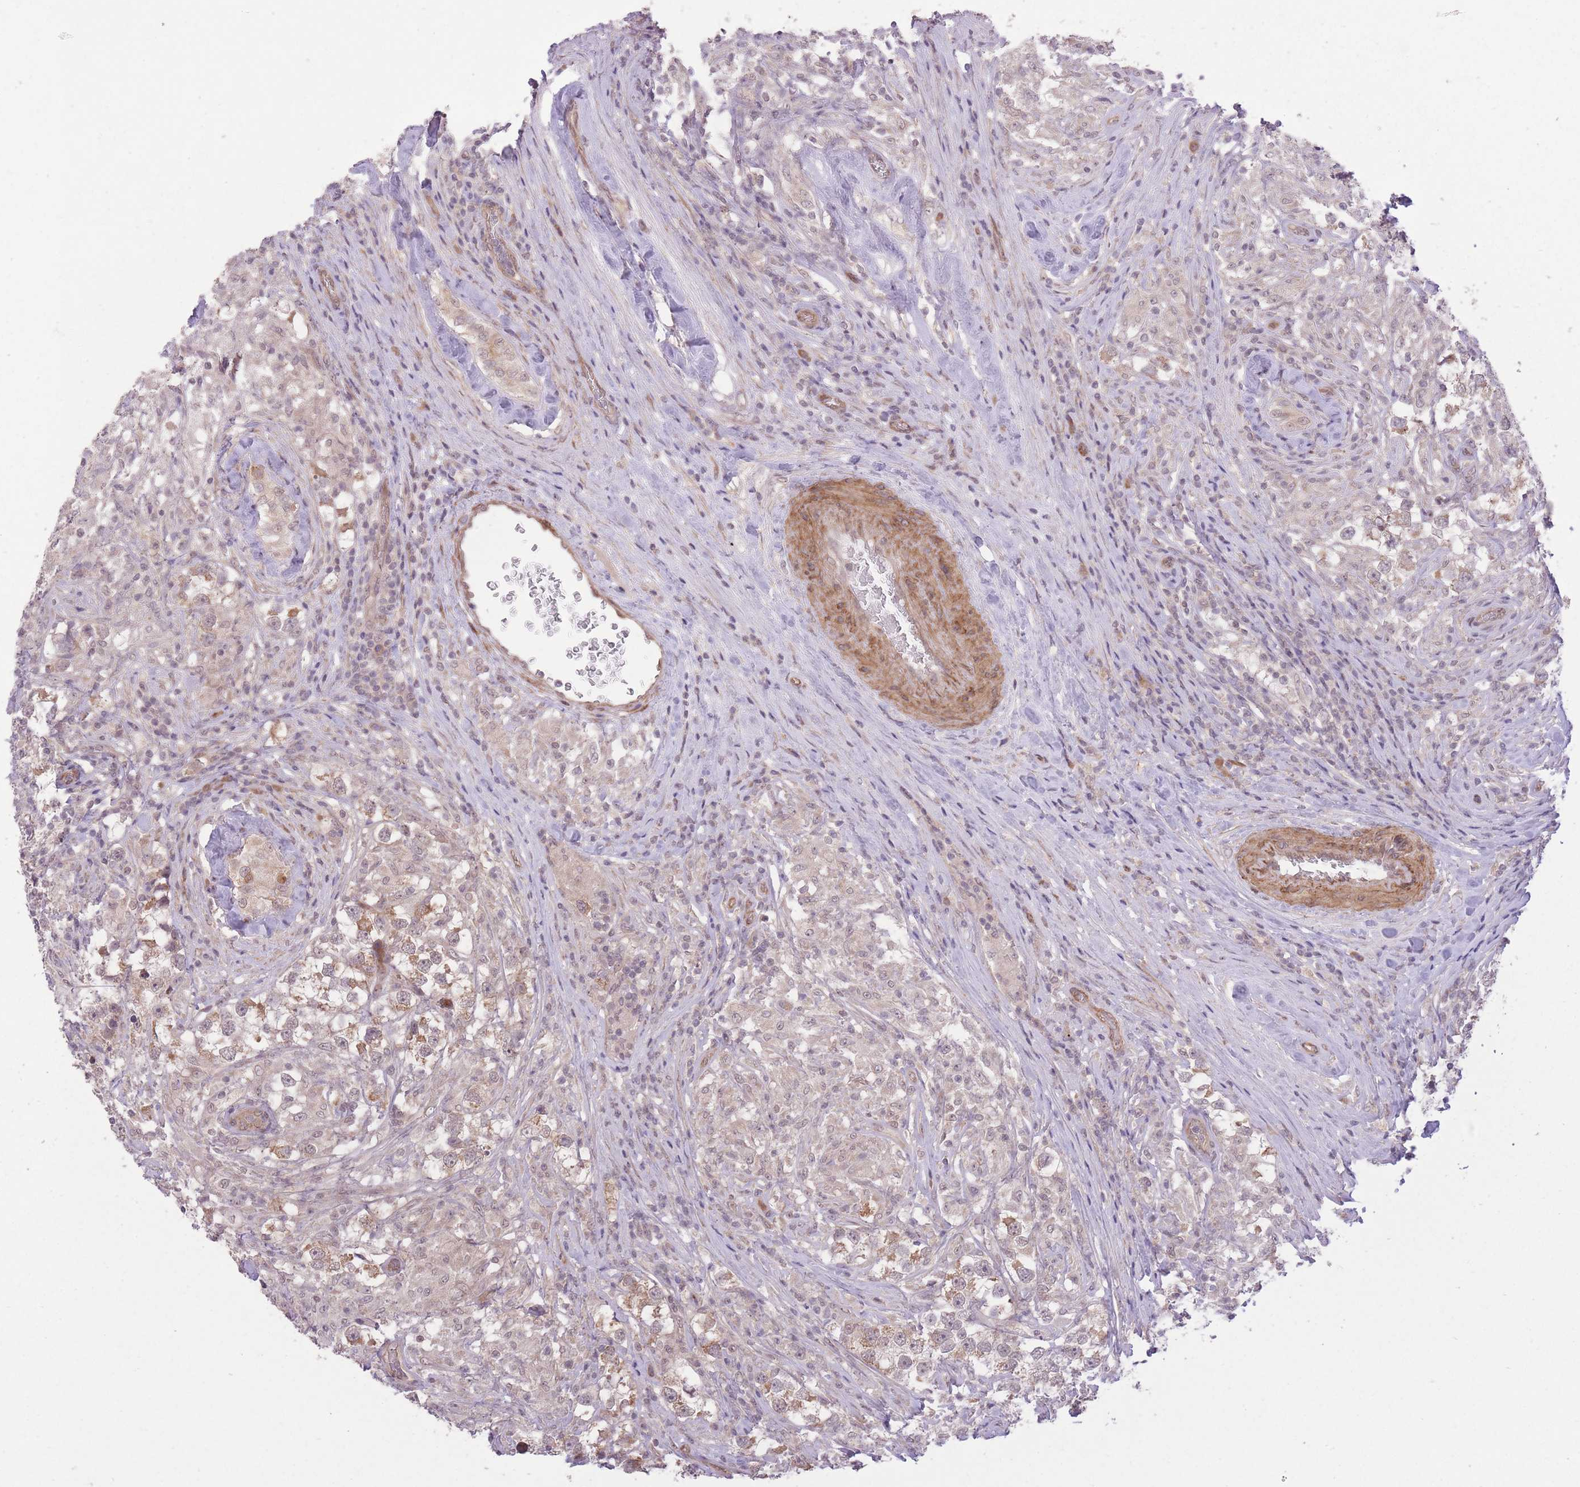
{"staining": {"intensity": "moderate", "quantity": "25%-75%", "location": "cytoplasmic/membranous"}, "tissue": "testis cancer", "cell_type": "Tumor cells", "image_type": "cancer", "snomed": [{"axis": "morphology", "description": "Seminoma, NOS"}, {"axis": "topography", "description": "Testis"}], "caption": "Testis cancer (seminoma) stained with IHC demonstrates moderate cytoplasmic/membranous positivity in approximately 25%-75% of tumor cells. (DAB IHC, brown staining for protein, blue staining for nuclei).", "gene": "ELOA2", "patient": {"sex": "male", "age": 46}}